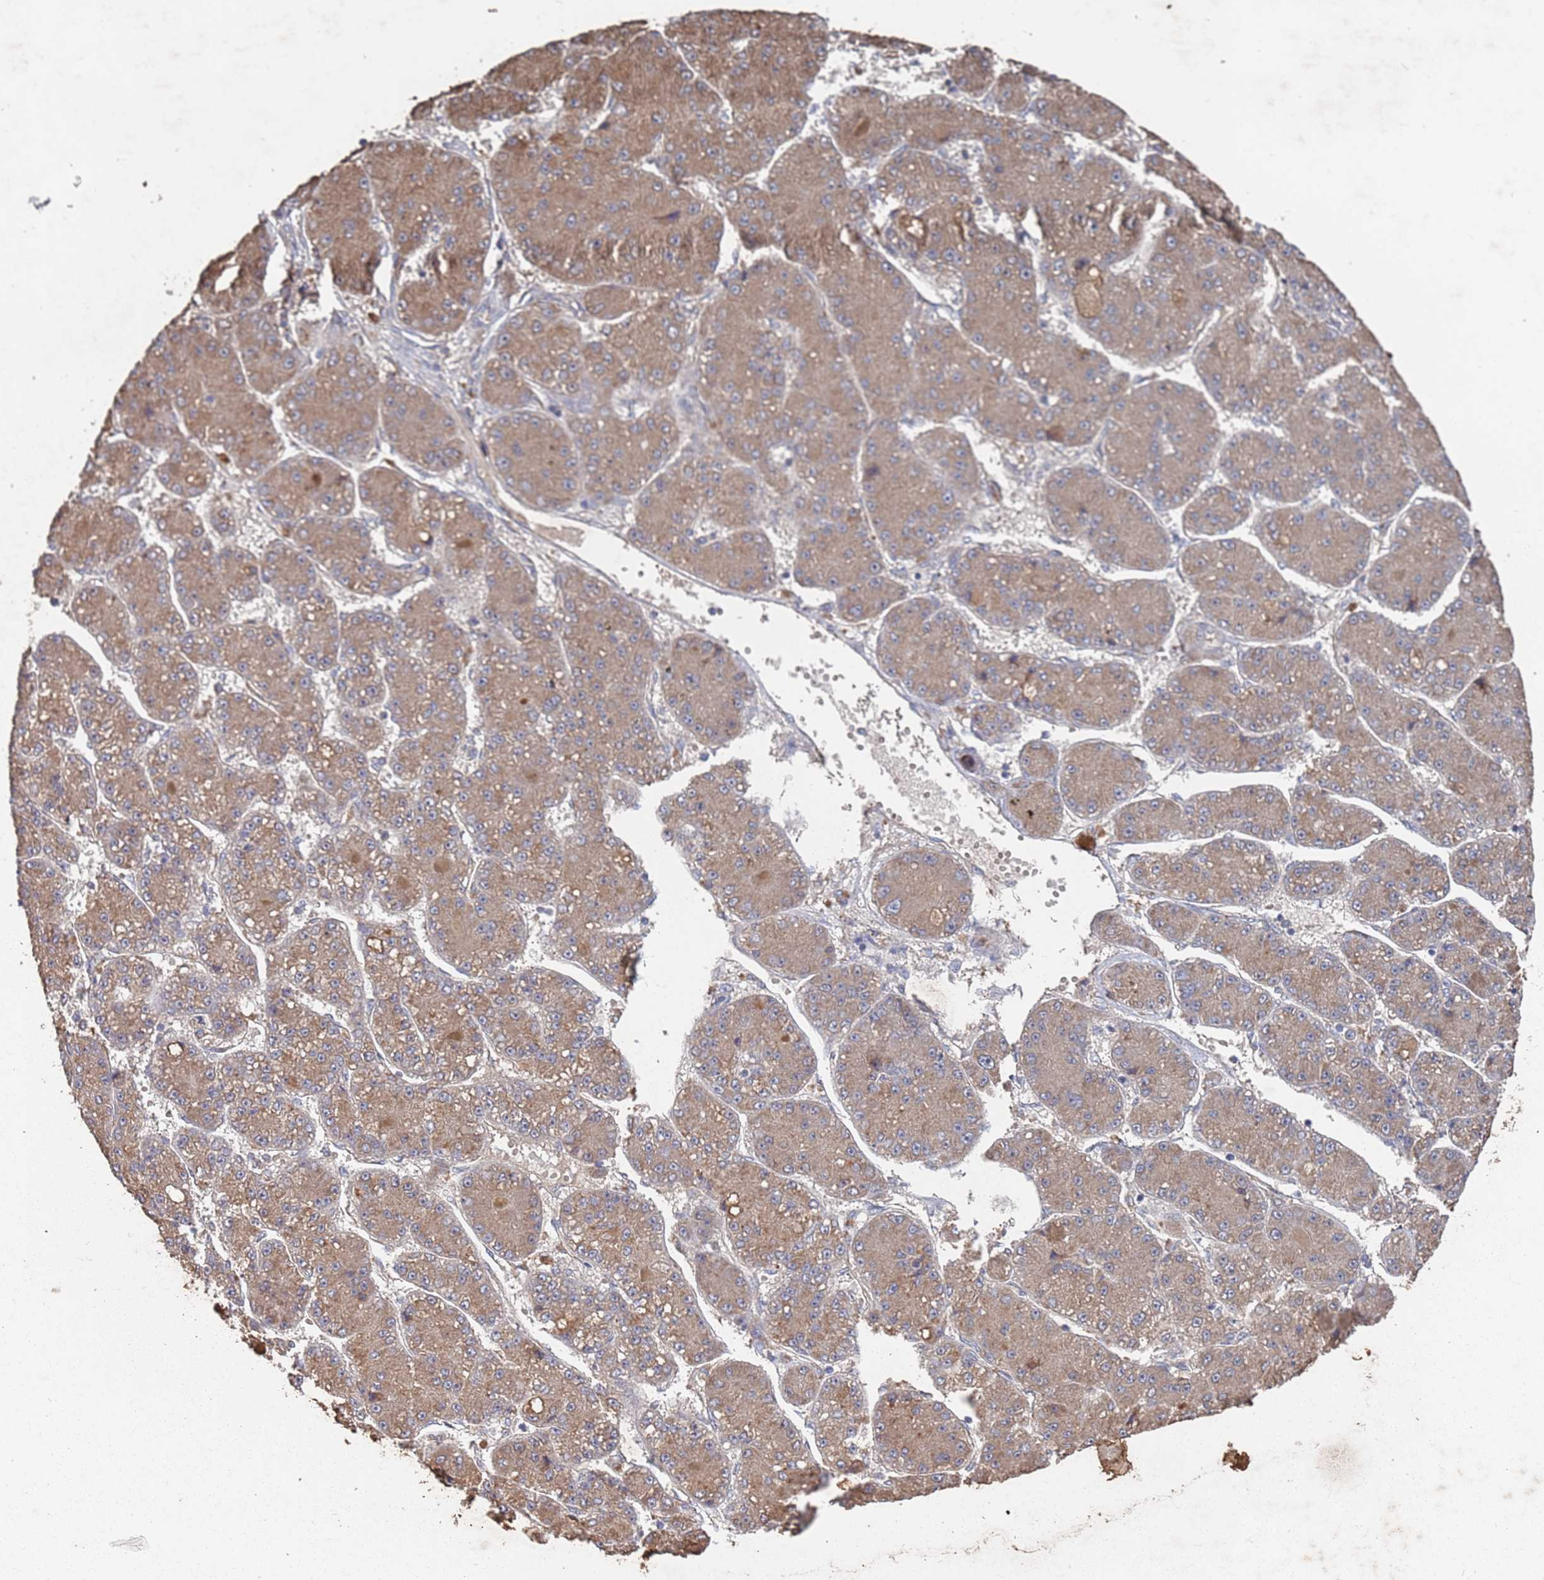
{"staining": {"intensity": "moderate", "quantity": ">75%", "location": "cytoplasmic/membranous"}, "tissue": "liver cancer", "cell_type": "Tumor cells", "image_type": "cancer", "snomed": [{"axis": "morphology", "description": "Carcinoma, Hepatocellular, NOS"}, {"axis": "topography", "description": "Liver"}], "caption": "Protein staining demonstrates moderate cytoplasmic/membranous expression in approximately >75% of tumor cells in hepatocellular carcinoma (liver).", "gene": "ATG5", "patient": {"sex": "male", "age": 67}}